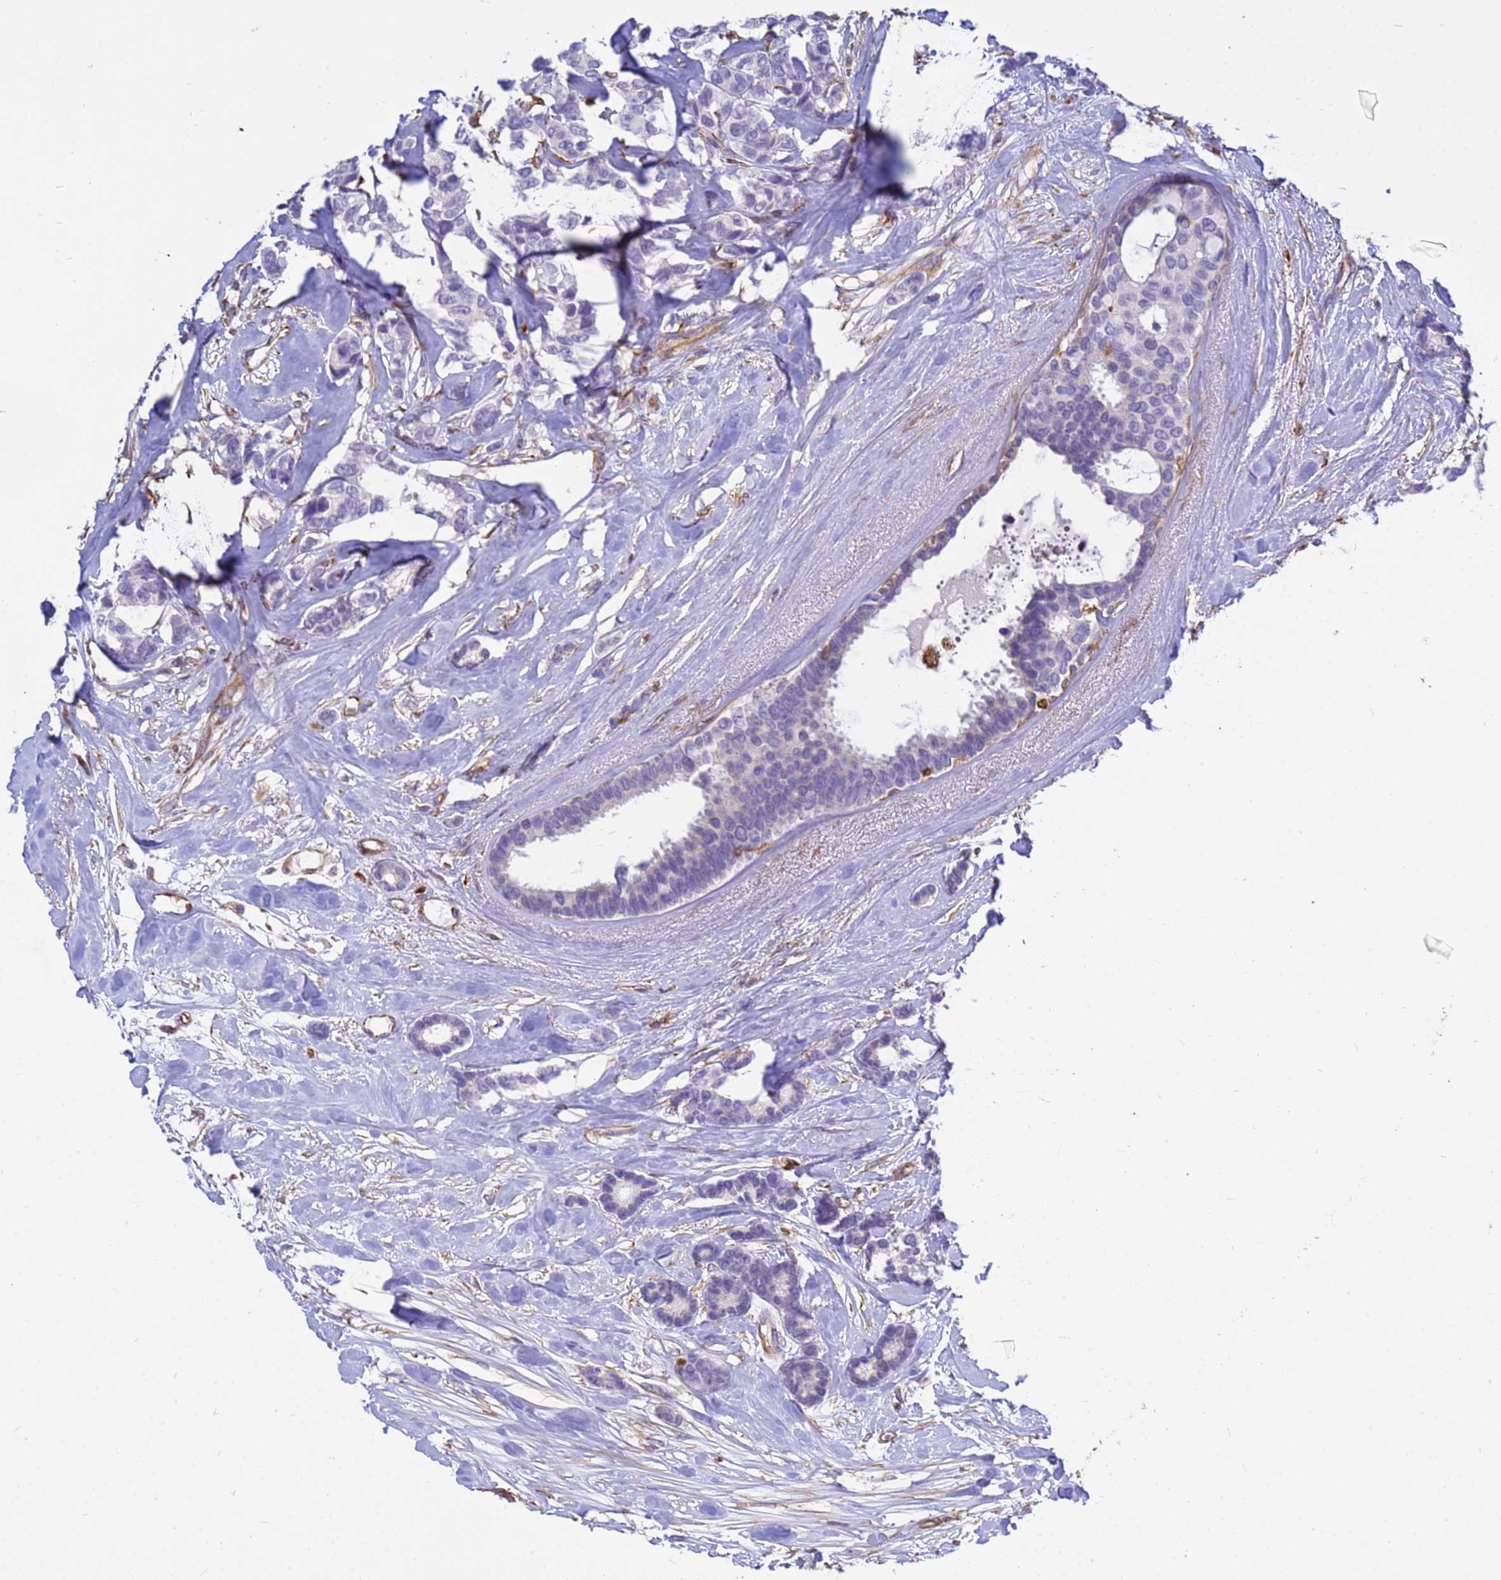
{"staining": {"intensity": "negative", "quantity": "none", "location": "none"}, "tissue": "breast cancer", "cell_type": "Tumor cells", "image_type": "cancer", "snomed": [{"axis": "morphology", "description": "Duct carcinoma"}, {"axis": "topography", "description": "Breast"}], "caption": "A high-resolution photomicrograph shows immunohistochemistry staining of breast infiltrating ductal carcinoma, which reveals no significant positivity in tumor cells.", "gene": "TCEAL3", "patient": {"sex": "female", "age": 87}}